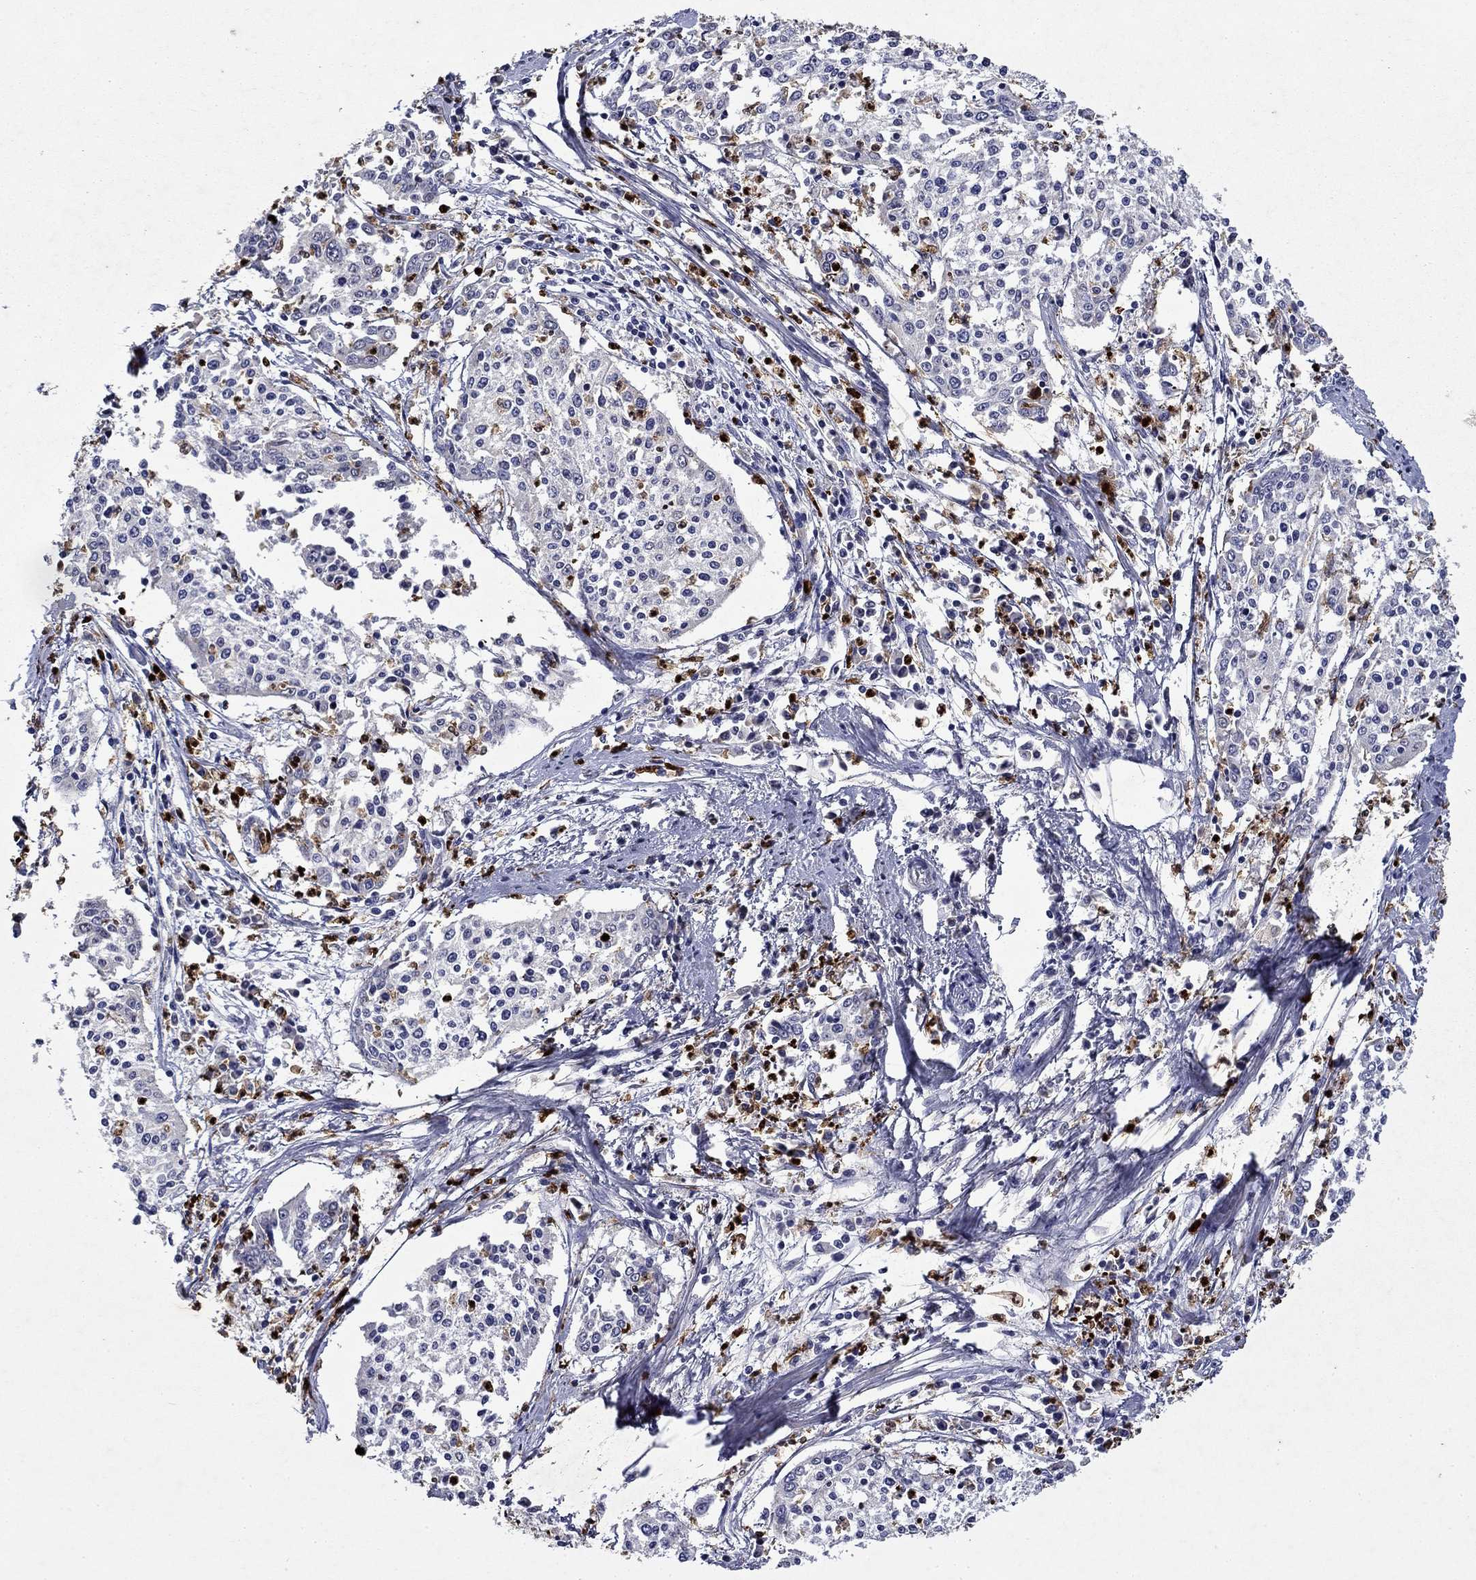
{"staining": {"intensity": "negative", "quantity": "none", "location": "none"}, "tissue": "cervical cancer", "cell_type": "Tumor cells", "image_type": "cancer", "snomed": [{"axis": "morphology", "description": "Squamous cell carcinoma, NOS"}, {"axis": "topography", "description": "Cervix"}], "caption": "Tumor cells are negative for brown protein staining in squamous cell carcinoma (cervical).", "gene": "IRF5", "patient": {"sex": "female", "age": 41}}